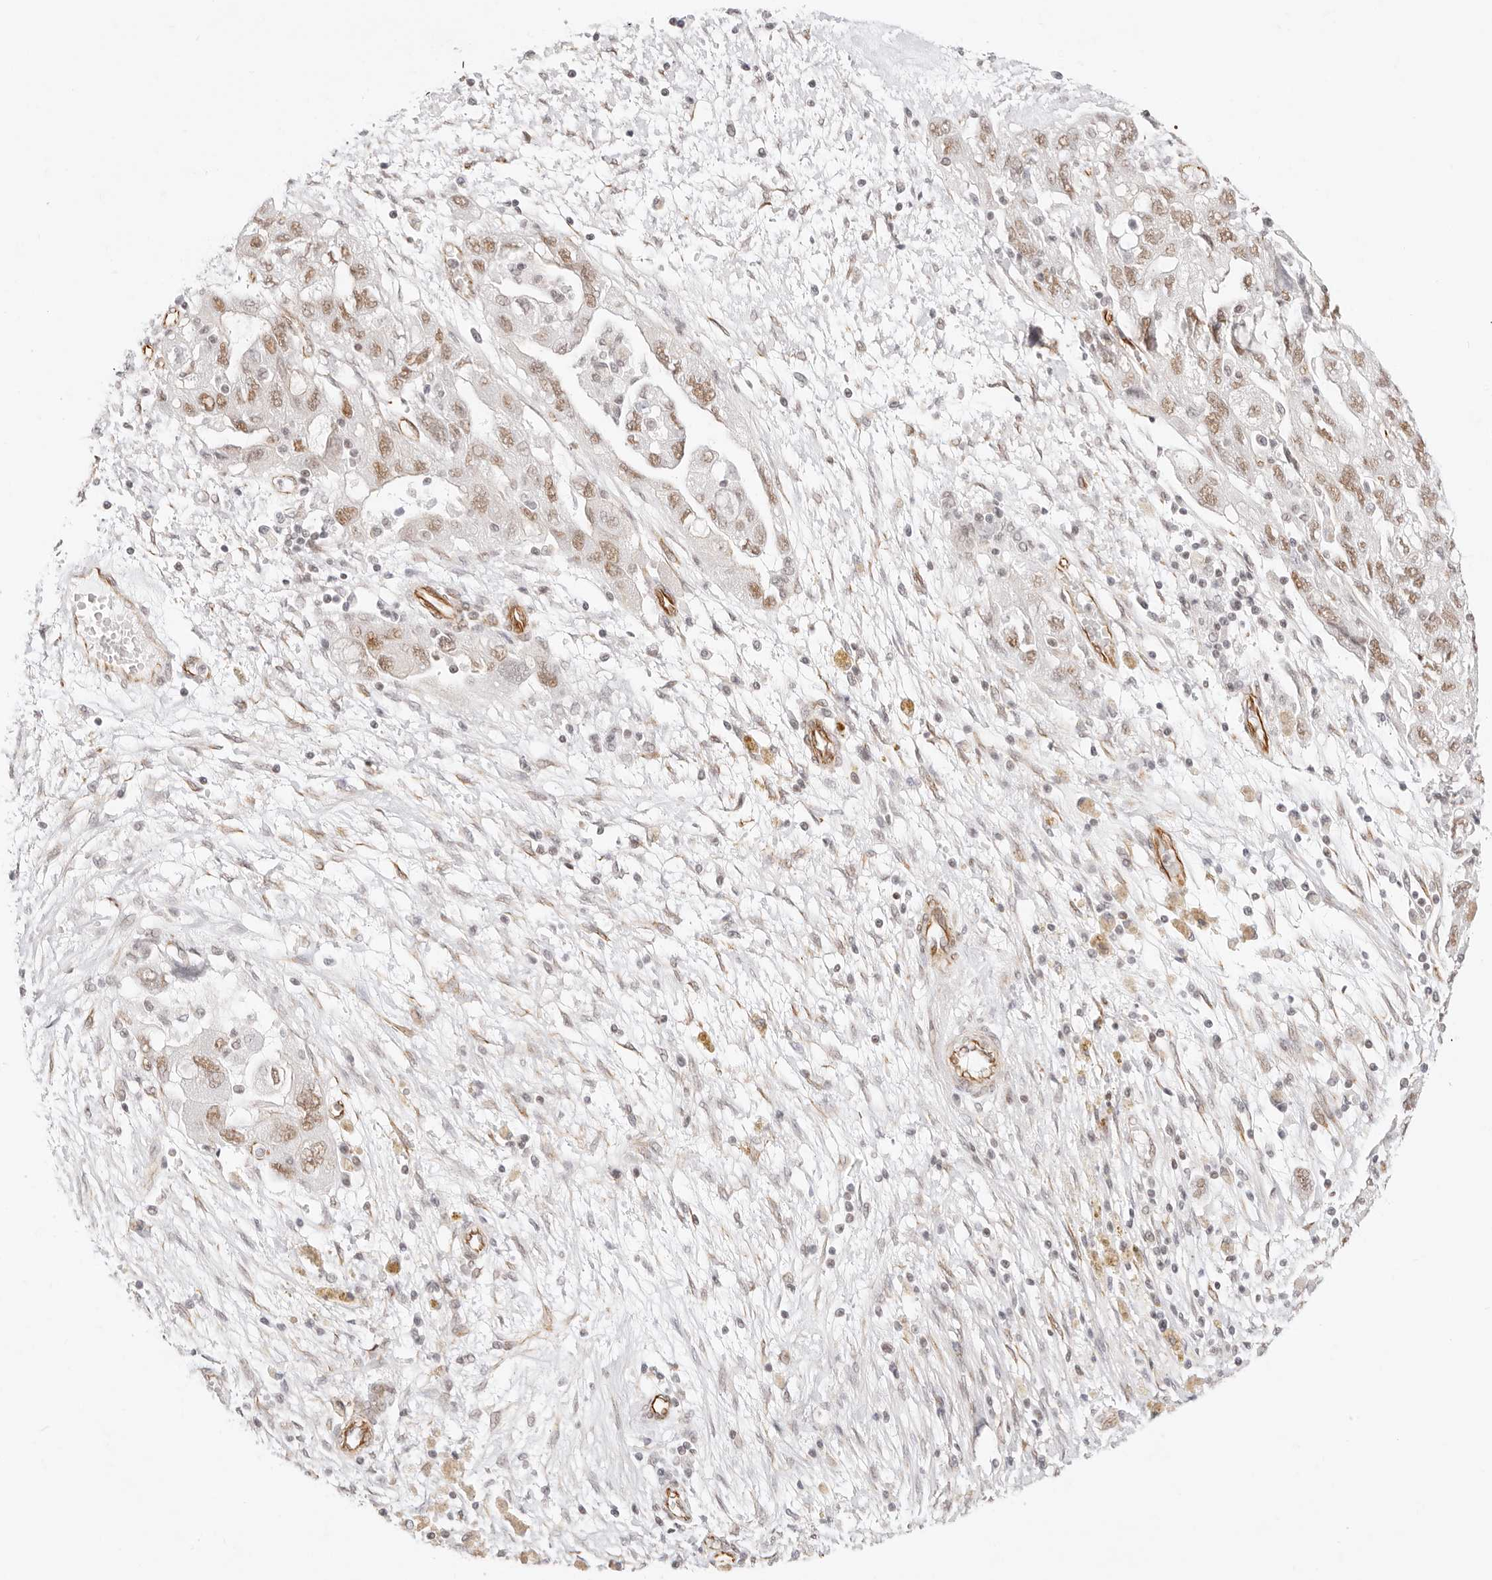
{"staining": {"intensity": "moderate", "quantity": ">75%", "location": "nuclear"}, "tissue": "ovarian cancer", "cell_type": "Tumor cells", "image_type": "cancer", "snomed": [{"axis": "morphology", "description": "Carcinoma, NOS"}, {"axis": "morphology", "description": "Cystadenocarcinoma, serous, NOS"}, {"axis": "topography", "description": "Ovary"}], "caption": "Ovarian cancer stained with a protein marker displays moderate staining in tumor cells.", "gene": "ZC3H11A", "patient": {"sex": "female", "age": 69}}